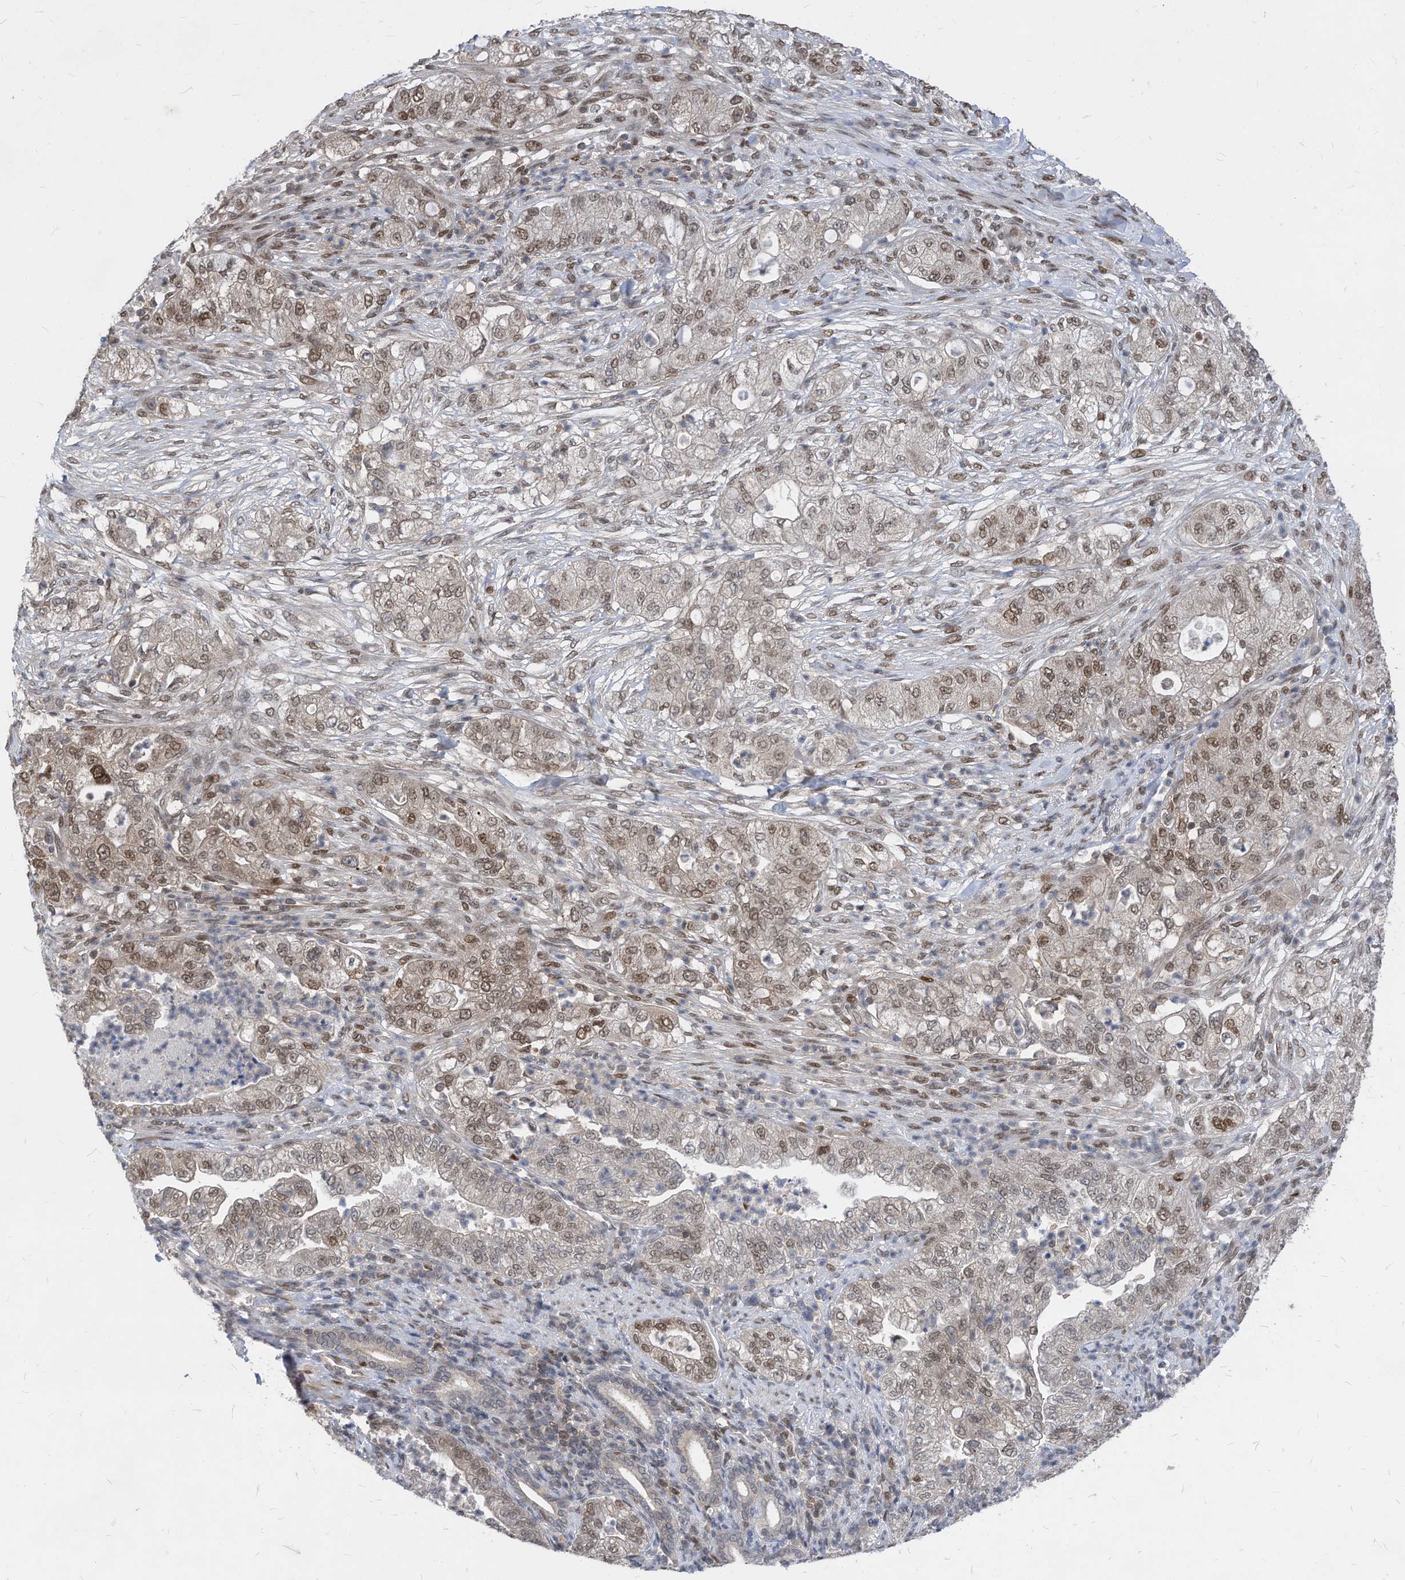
{"staining": {"intensity": "moderate", "quantity": "25%-75%", "location": "nuclear"}, "tissue": "pancreatic cancer", "cell_type": "Tumor cells", "image_type": "cancer", "snomed": [{"axis": "morphology", "description": "Adenocarcinoma, NOS"}, {"axis": "topography", "description": "Pancreas"}], "caption": "A high-resolution histopathology image shows immunohistochemistry staining of pancreatic cancer, which shows moderate nuclear positivity in about 25%-75% of tumor cells. (DAB (3,3'-diaminobenzidine) IHC, brown staining for protein, blue staining for nuclei).", "gene": "KPNB1", "patient": {"sex": "female", "age": 78}}